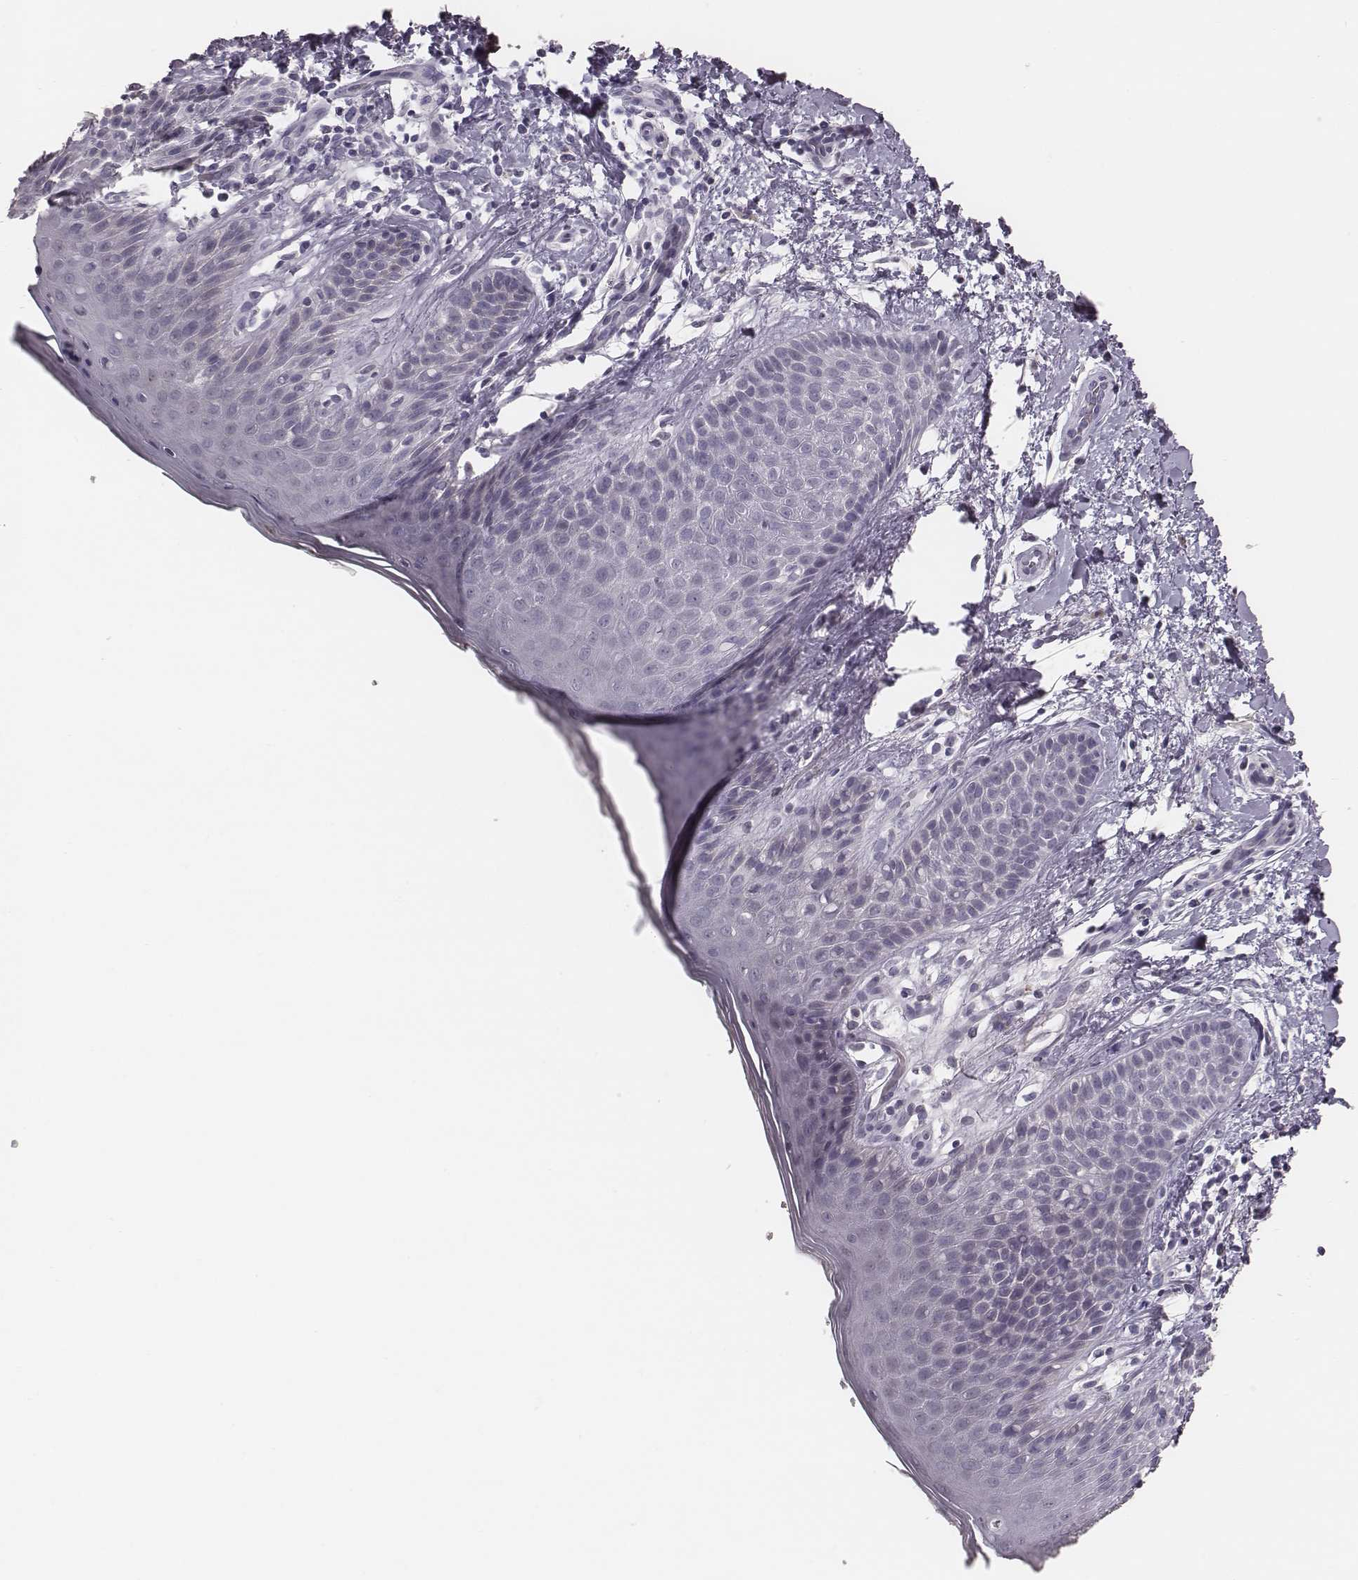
{"staining": {"intensity": "negative", "quantity": "none", "location": "none"}, "tissue": "skin", "cell_type": "Epidermal cells", "image_type": "normal", "snomed": [{"axis": "morphology", "description": "Normal tissue, NOS"}, {"axis": "topography", "description": "Anal"}], "caption": "An immunohistochemistry micrograph of normal skin is shown. There is no staining in epidermal cells of skin.", "gene": "CSHL1", "patient": {"sex": "male", "age": 36}}